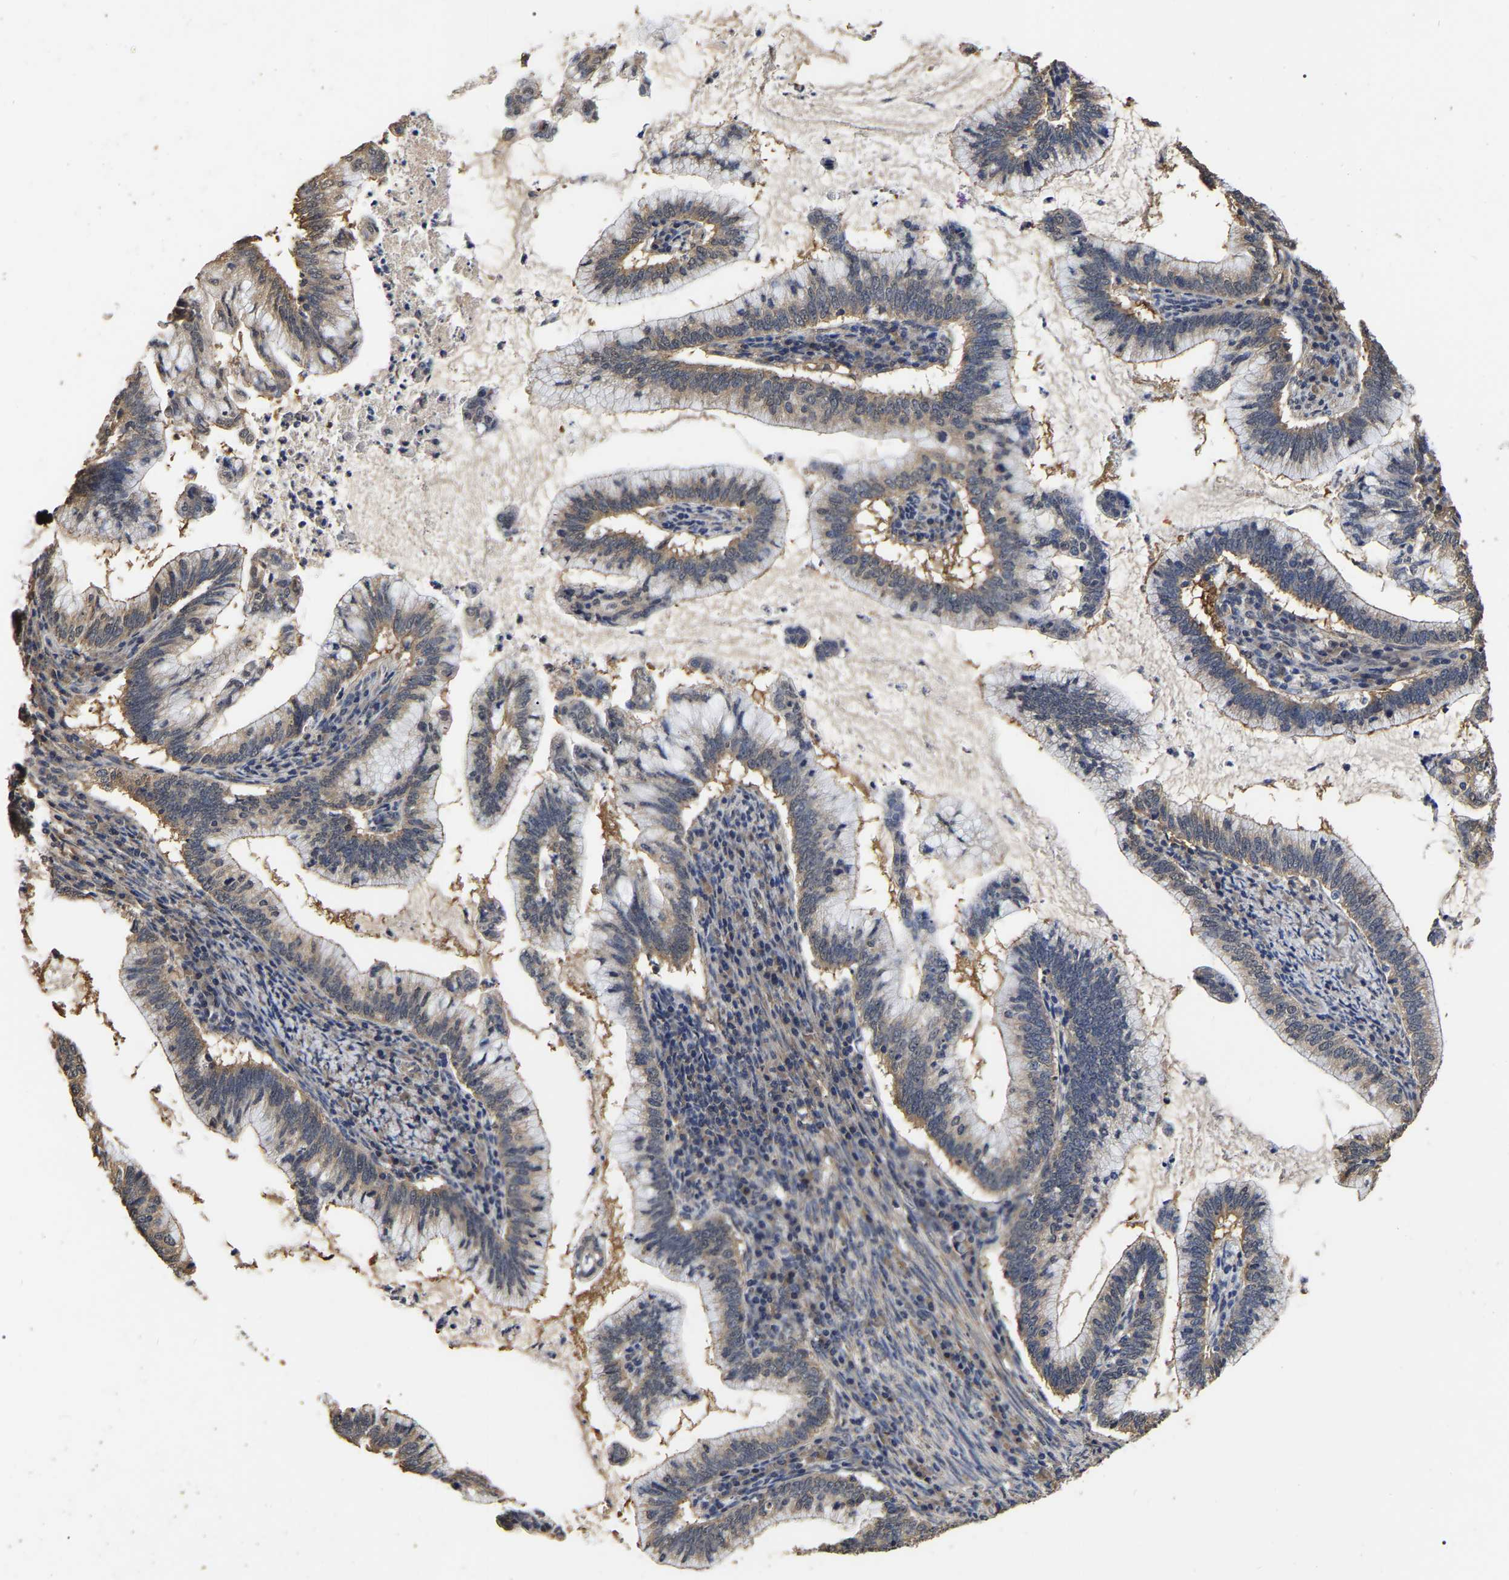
{"staining": {"intensity": "weak", "quantity": ">75%", "location": "cytoplasmic/membranous"}, "tissue": "cervical cancer", "cell_type": "Tumor cells", "image_type": "cancer", "snomed": [{"axis": "morphology", "description": "Adenocarcinoma, NOS"}, {"axis": "topography", "description": "Cervix"}], "caption": "About >75% of tumor cells in cervical cancer (adenocarcinoma) show weak cytoplasmic/membranous protein positivity as visualized by brown immunohistochemical staining.", "gene": "STK32C", "patient": {"sex": "female", "age": 36}}